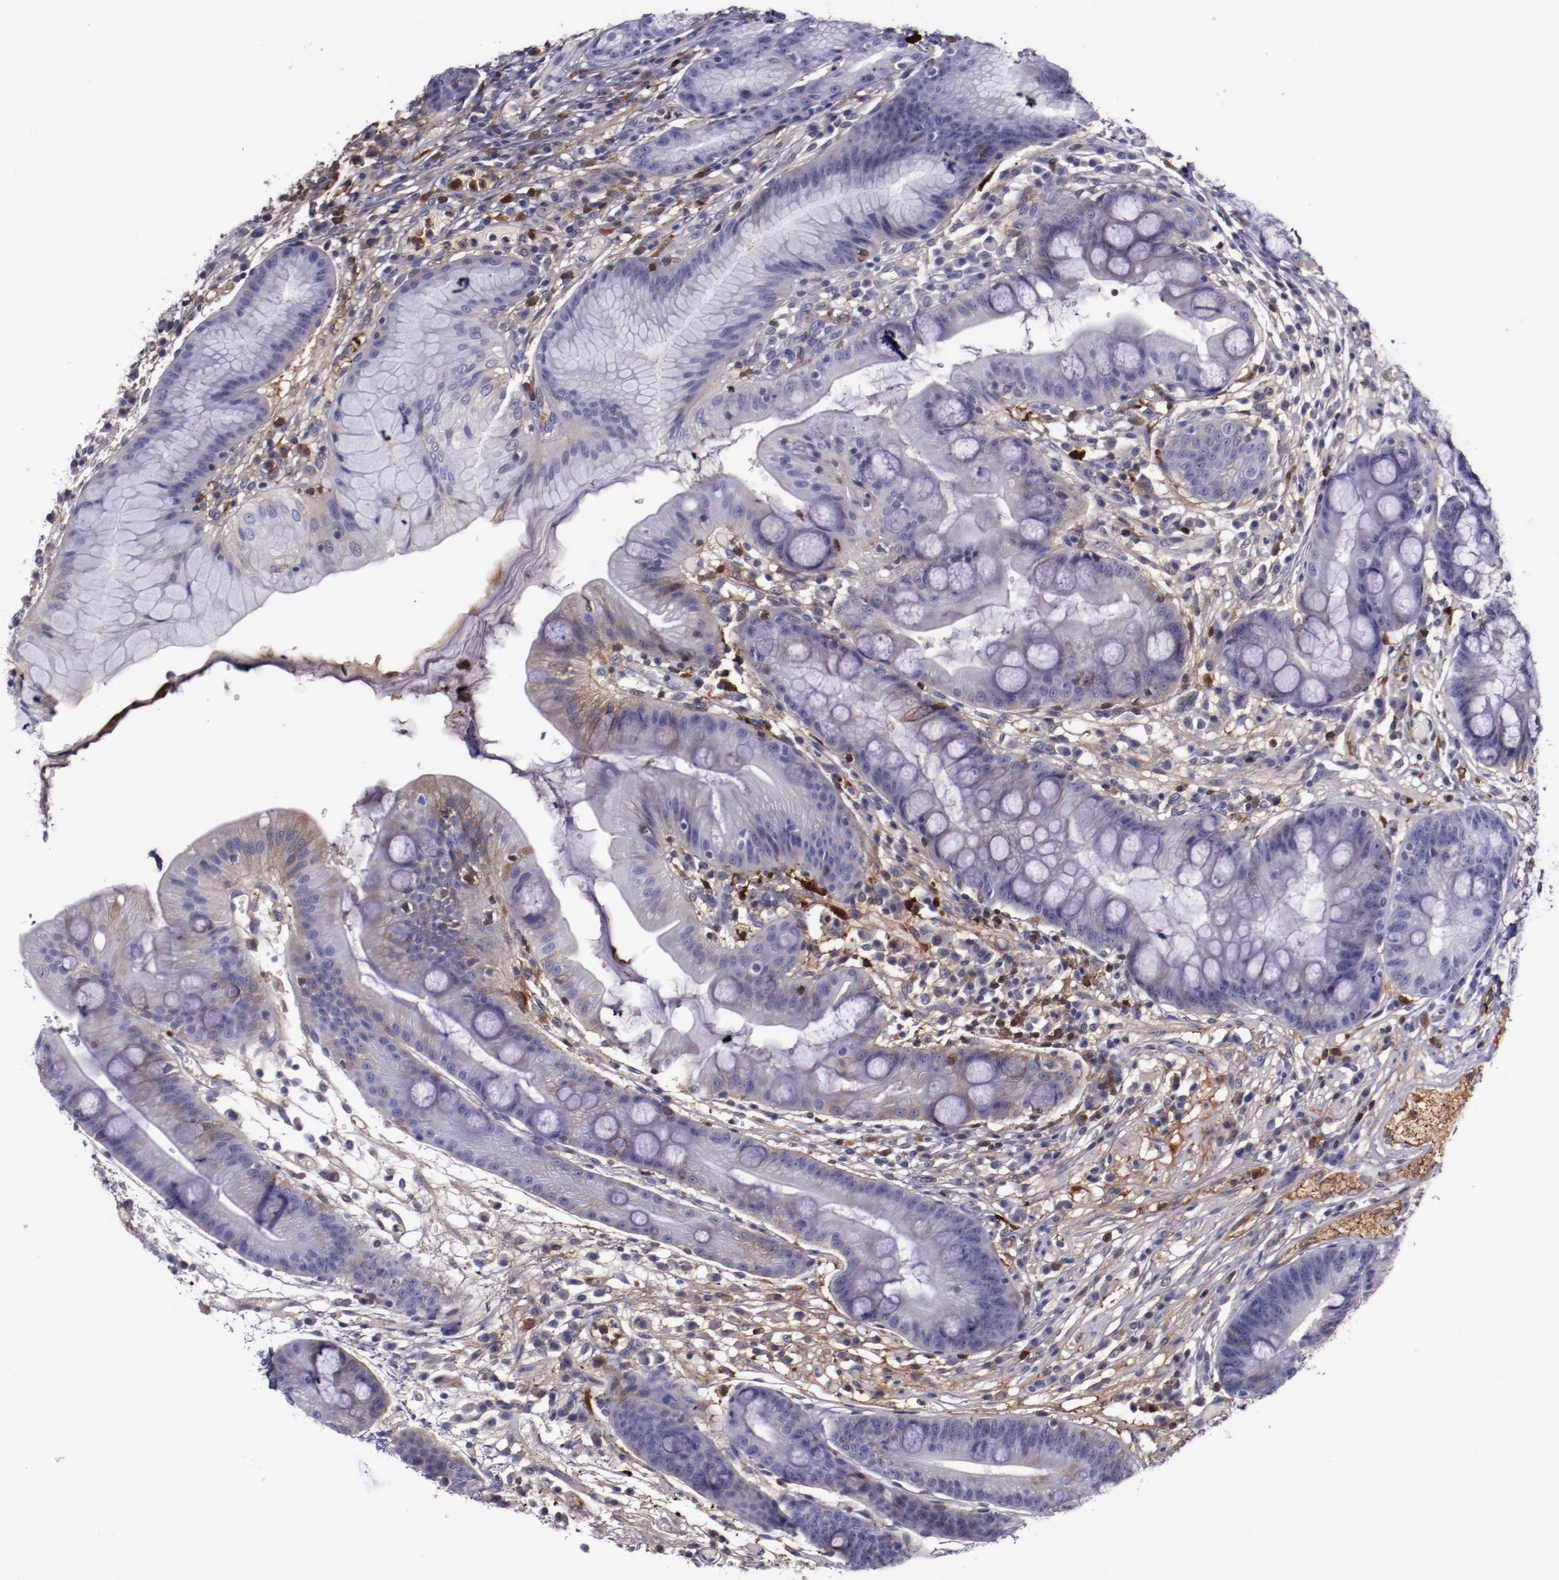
{"staining": {"intensity": "moderate", "quantity": "<25%", "location": "cytoplasmic/membranous"}, "tissue": "stomach", "cell_type": "Glandular cells", "image_type": "normal", "snomed": [{"axis": "morphology", "description": "Normal tissue, NOS"}, {"axis": "morphology", "description": "Inflammation, NOS"}, {"axis": "topography", "description": "Stomach, lower"}], "caption": "Immunohistochemistry (IHC) (DAB (3,3'-diaminobenzidine)) staining of unremarkable human stomach displays moderate cytoplasmic/membranous protein expression in about <25% of glandular cells. (brown staining indicates protein expression, while blue staining denotes nuclei).", "gene": "APOH", "patient": {"sex": "male", "age": 59}}